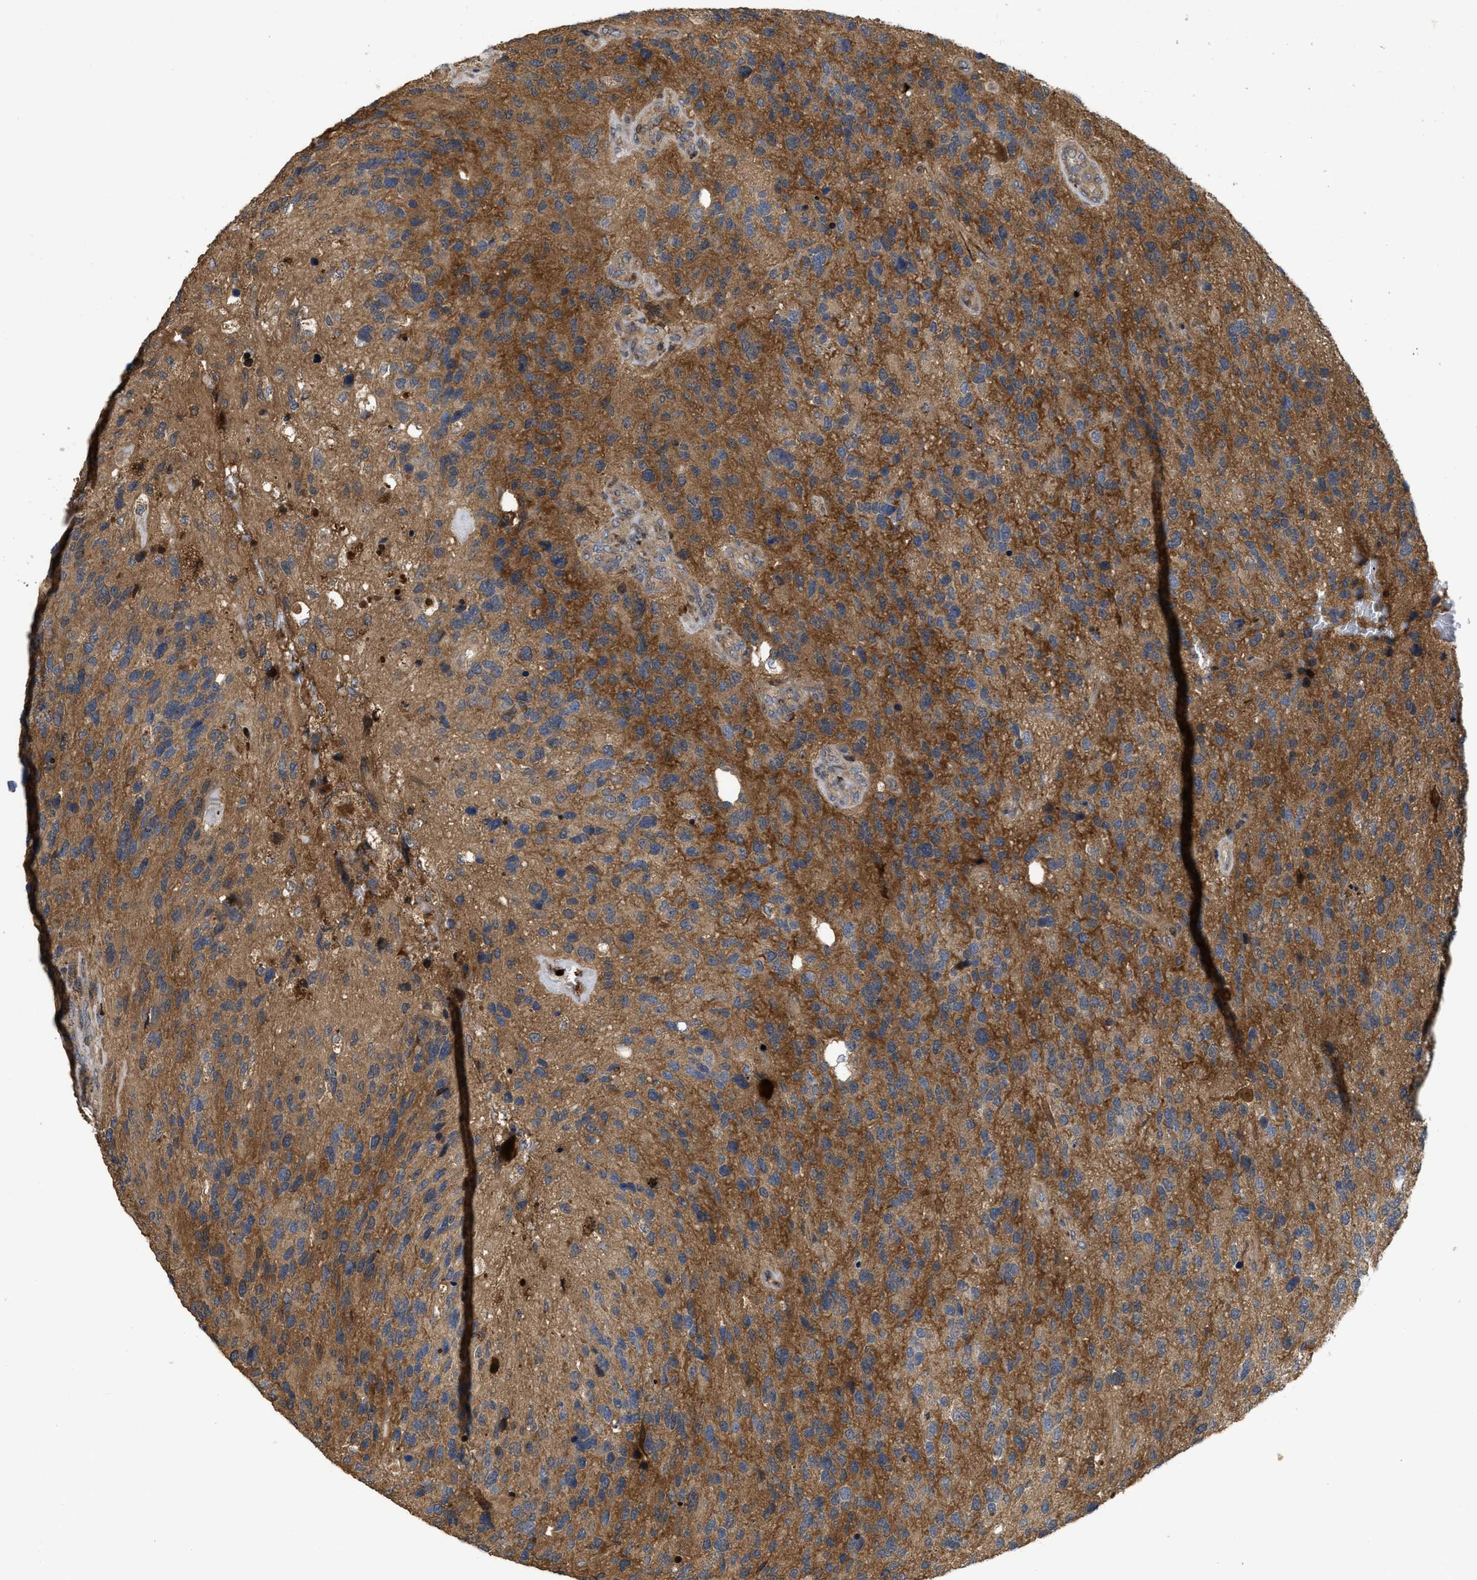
{"staining": {"intensity": "moderate", "quantity": ">75%", "location": "cytoplasmic/membranous"}, "tissue": "glioma", "cell_type": "Tumor cells", "image_type": "cancer", "snomed": [{"axis": "morphology", "description": "Glioma, malignant, High grade"}, {"axis": "topography", "description": "Brain"}], "caption": "The immunohistochemical stain shows moderate cytoplasmic/membranous staining in tumor cells of malignant high-grade glioma tissue.", "gene": "CBR3", "patient": {"sex": "female", "age": 58}}